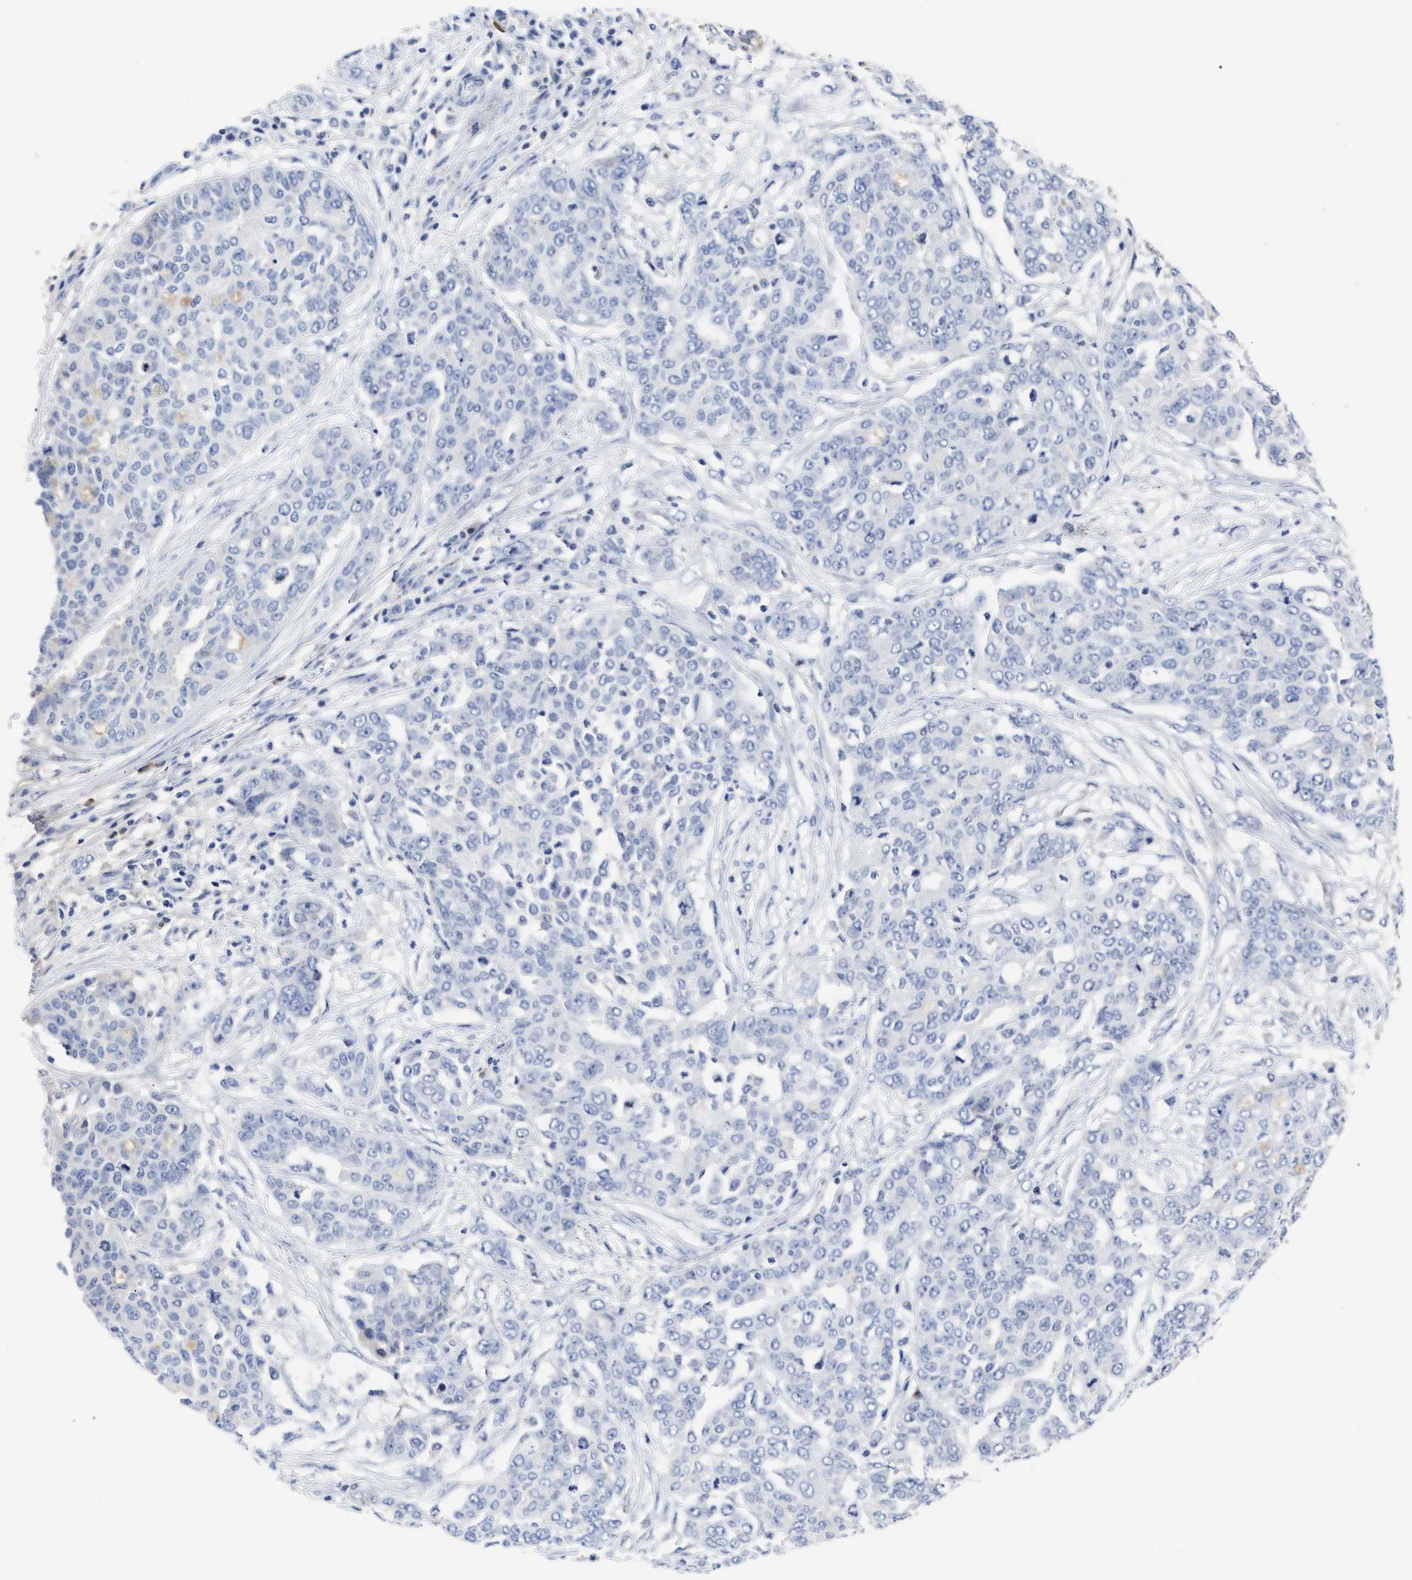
{"staining": {"intensity": "negative", "quantity": "none", "location": "none"}, "tissue": "ovarian cancer", "cell_type": "Tumor cells", "image_type": "cancer", "snomed": [{"axis": "morphology", "description": "Cystadenocarcinoma, serous, NOS"}, {"axis": "topography", "description": "Soft tissue"}, {"axis": "topography", "description": "Ovary"}], "caption": "The photomicrograph reveals no significant staining in tumor cells of ovarian cancer. (Stains: DAB (3,3'-diaminobenzidine) IHC with hematoxylin counter stain, Microscopy: brightfield microscopy at high magnification).", "gene": "C2", "patient": {"sex": "female", "age": 57}}